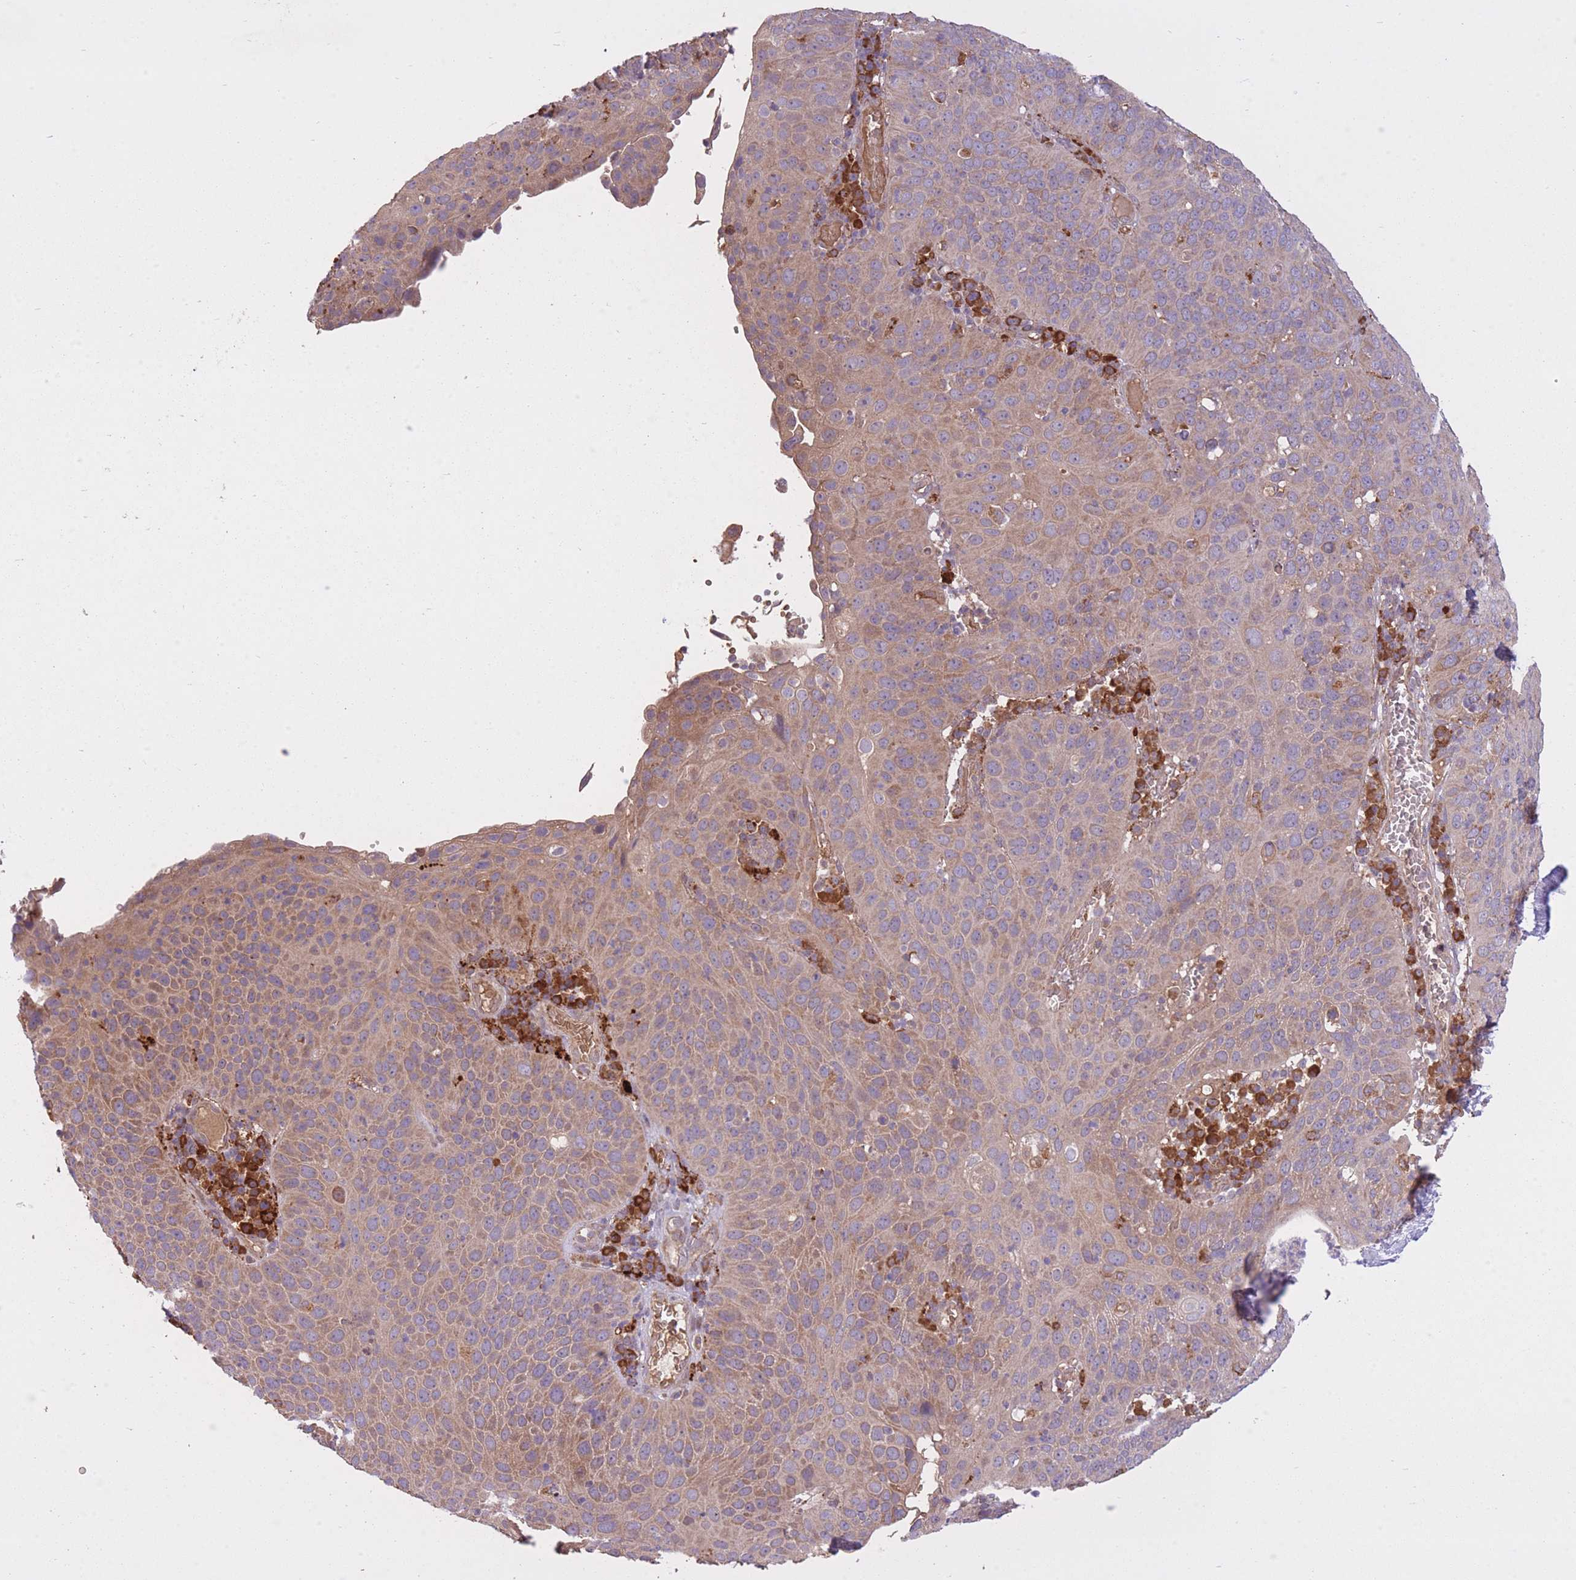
{"staining": {"intensity": "weak", "quantity": ">75%", "location": "cytoplasmic/membranous"}, "tissue": "cervical cancer", "cell_type": "Tumor cells", "image_type": "cancer", "snomed": [{"axis": "morphology", "description": "Squamous cell carcinoma, NOS"}, {"axis": "topography", "description": "Cervix"}], "caption": "Cervical cancer was stained to show a protein in brown. There is low levels of weak cytoplasmic/membranous expression in about >75% of tumor cells.", "gene": "POLR3F", "patient": {"sex": "female", "age": 36}}